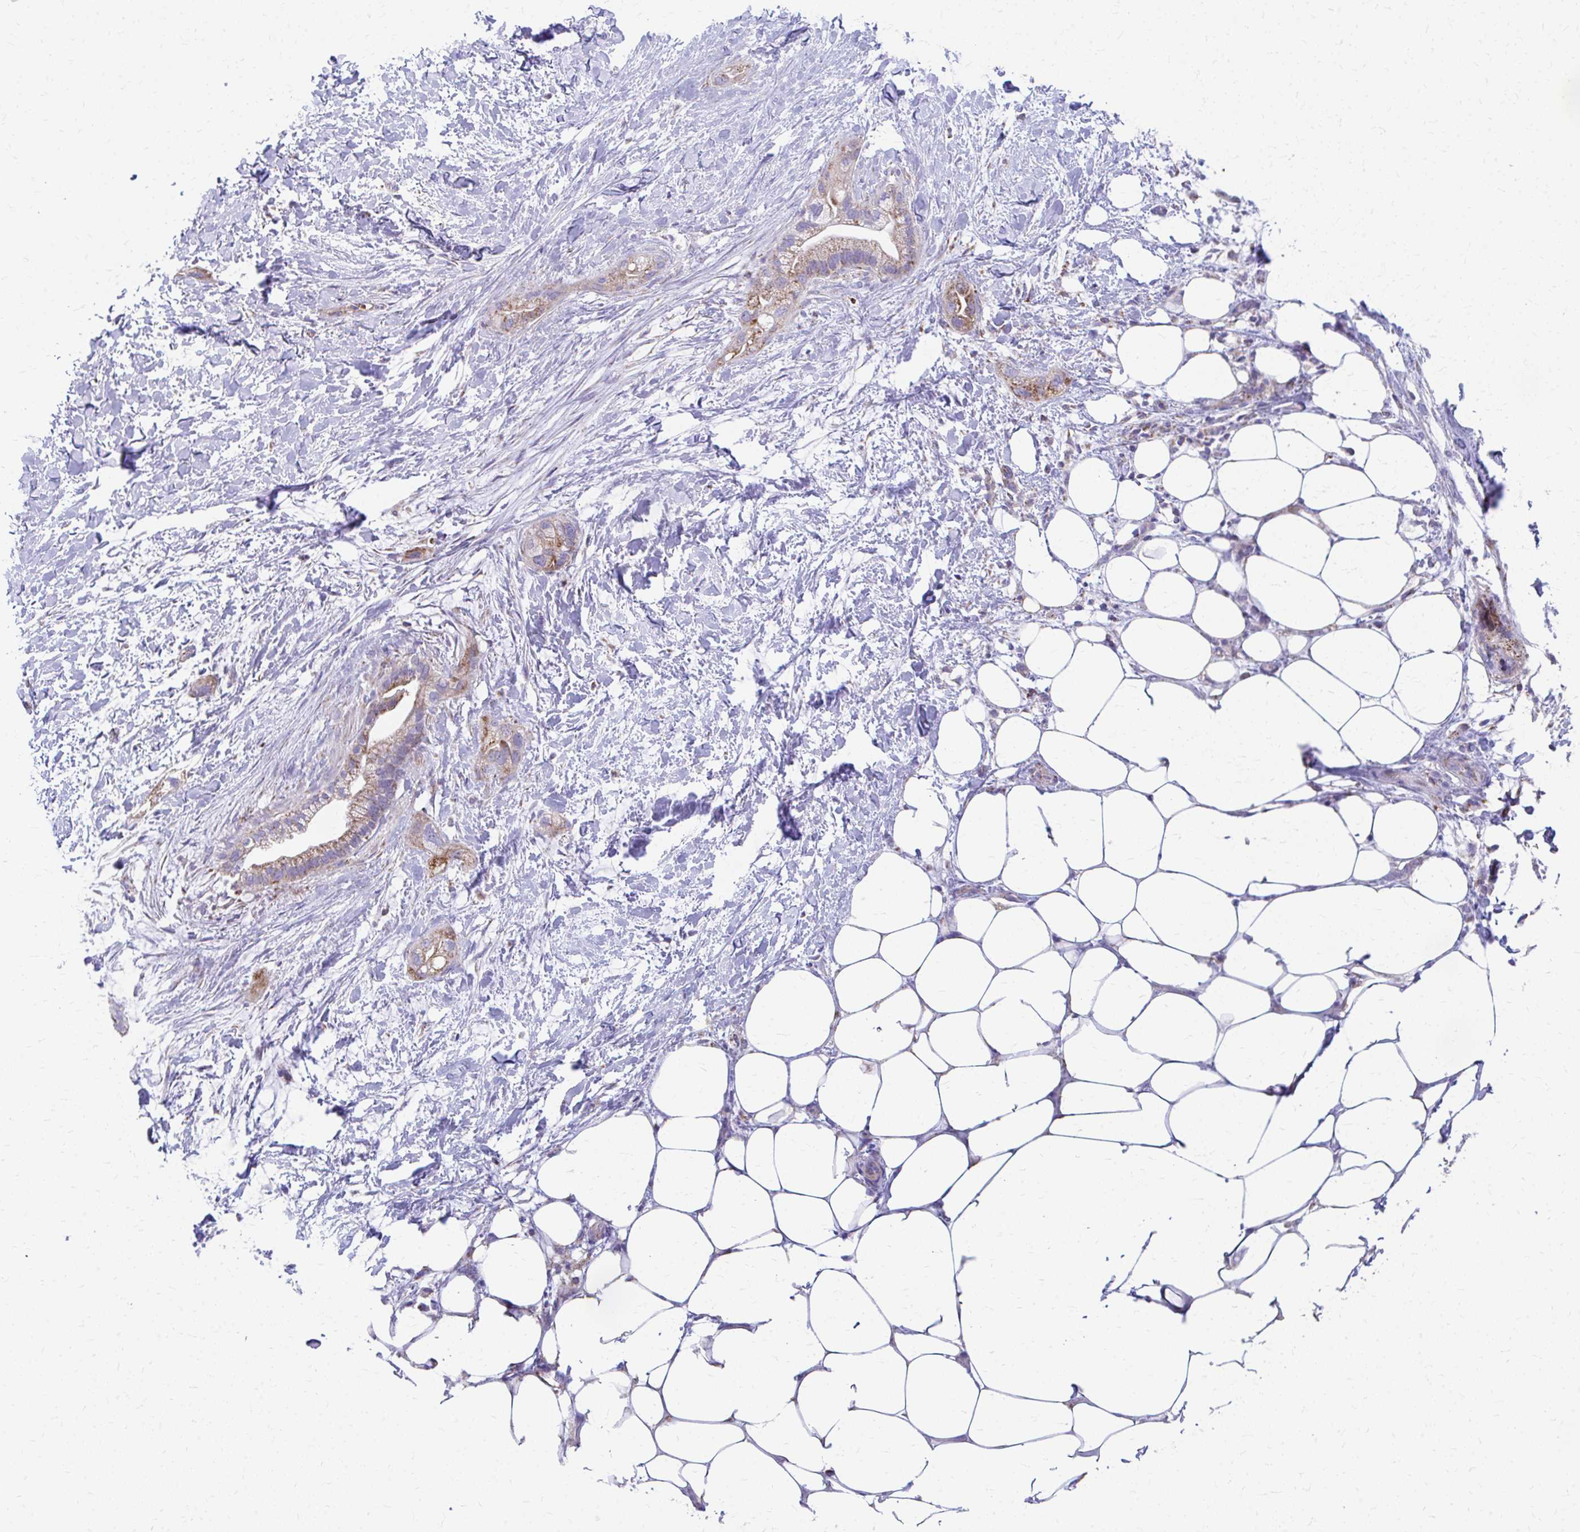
{"staining": {"intensity": "moderate", "quantity": ">75%", "location": "cytoplasmic/membranous"}, "tissue": "pancreatic cancer", "cell_type": "Tumor cells", "image_type": "cancer", "snomed": [{"axis": "morphology", "description": "Adenocarcinoma, NOS"}, {"axis": "topography", "description": "Pancreas"}], "caption": "A micrograph of pancreatic adenocarcinoma stained for a protein exhibits moderate cytoplasmic/membranous brown staining in tumor cells.", "gene": "MRPL19", "patient": {"sex": "male", "age": 44}}